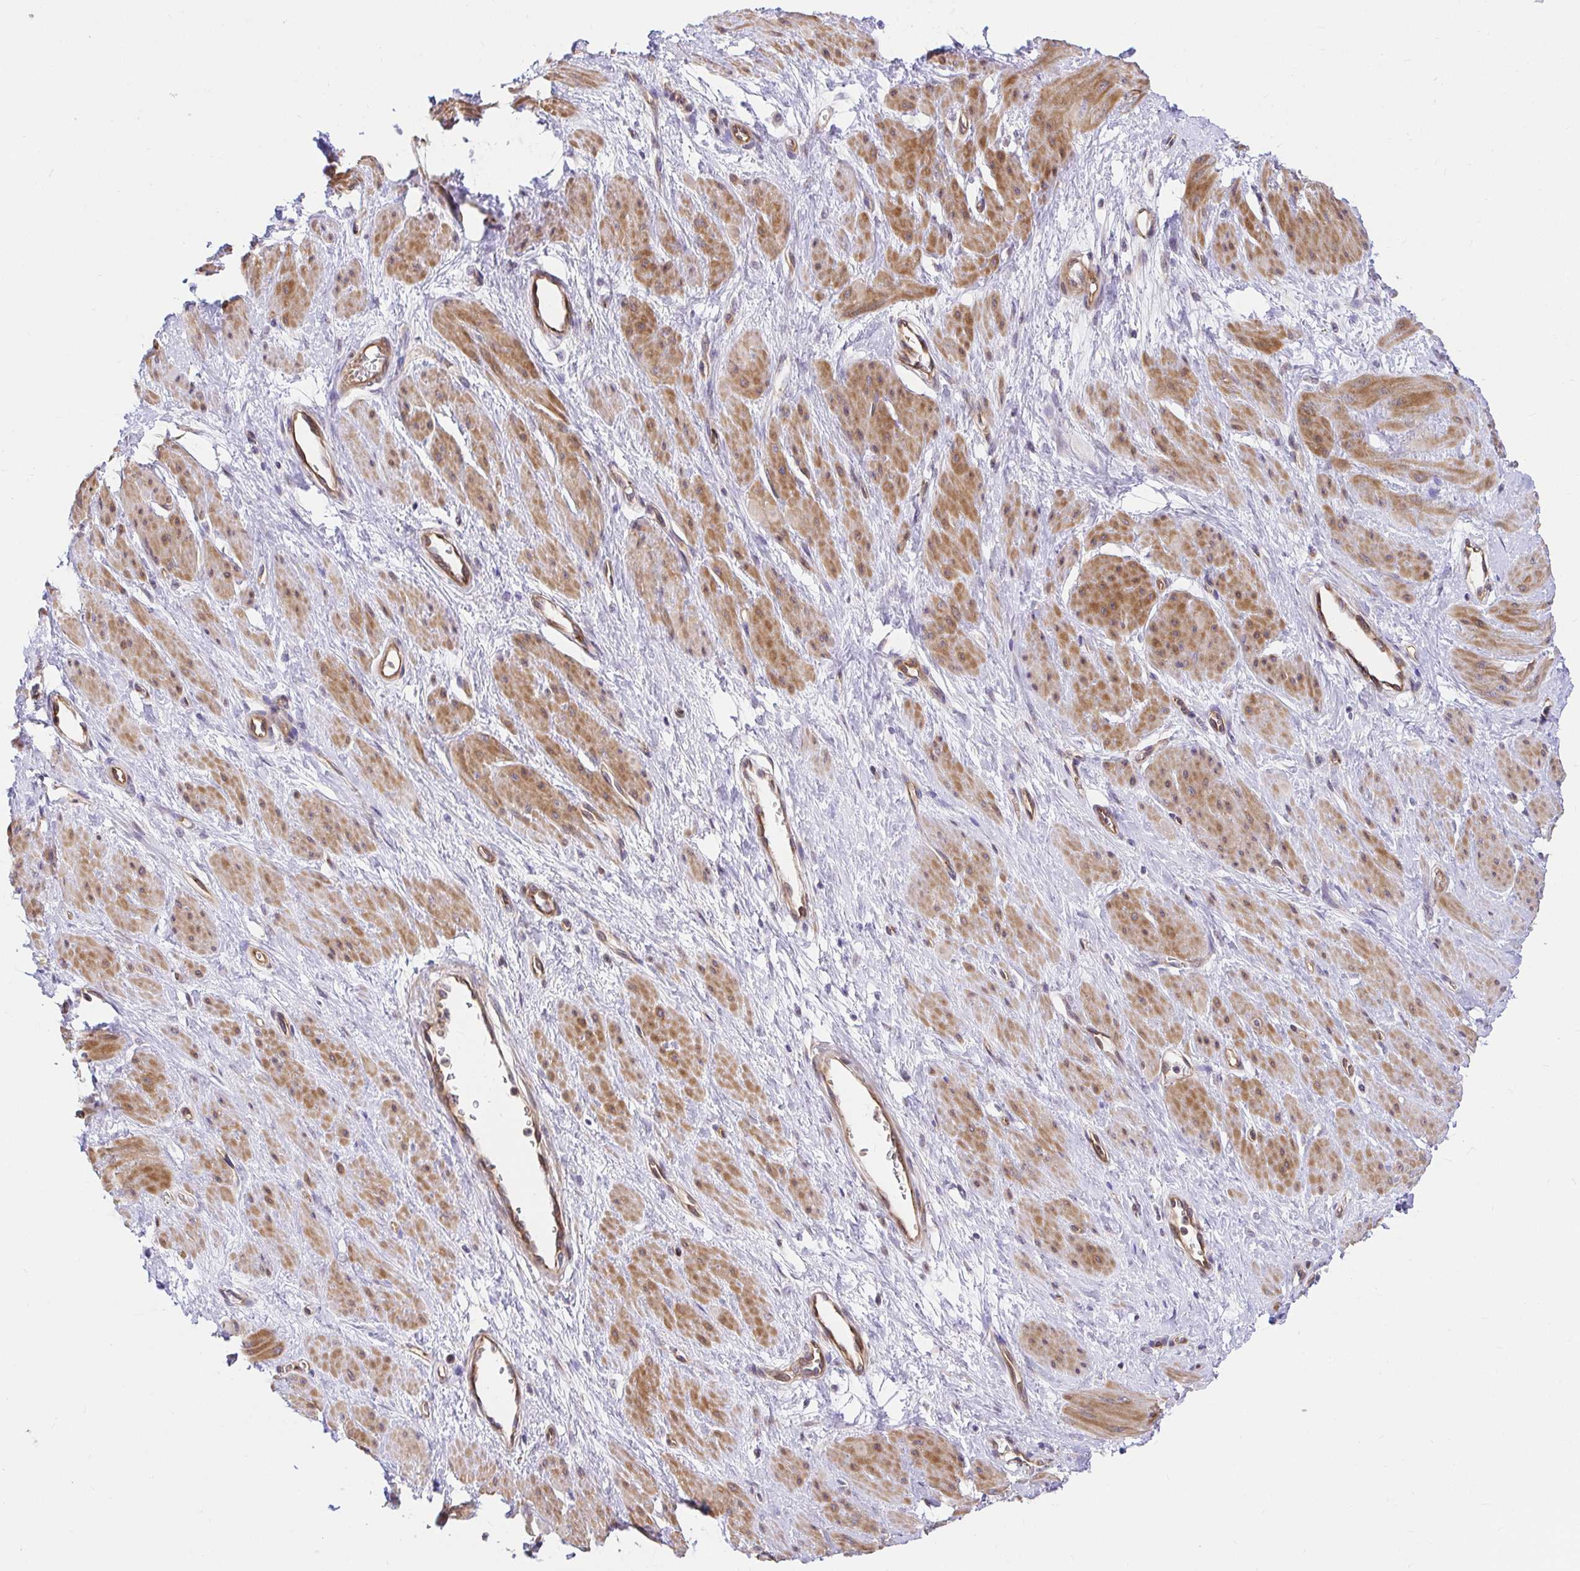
{"staining": {"intensity": "moderate", "quantity": "25%-75%", "location": "cytoplasmic/membranous"}, "tissue": "smooth muscle", "cell_type": "Smooth muscle cells", "image_type": "normal", "snomed": [{"axis": "morphology", "description": "Normal tissue, NOS"}, {"axis": "topography", "description": "Smooth muscle"}, {"axis": "topography", "description": "Uterus"}], "caption": "An image showing moderate cytoplasmic/membranous expression in approximately 25%-75% of smooth muscle cells in unremarkable smooth muscle, as visualized by brown immunohistochemical staining.", "gene": "TRIM55", "patient": {"sex": "female", "age": 39}}